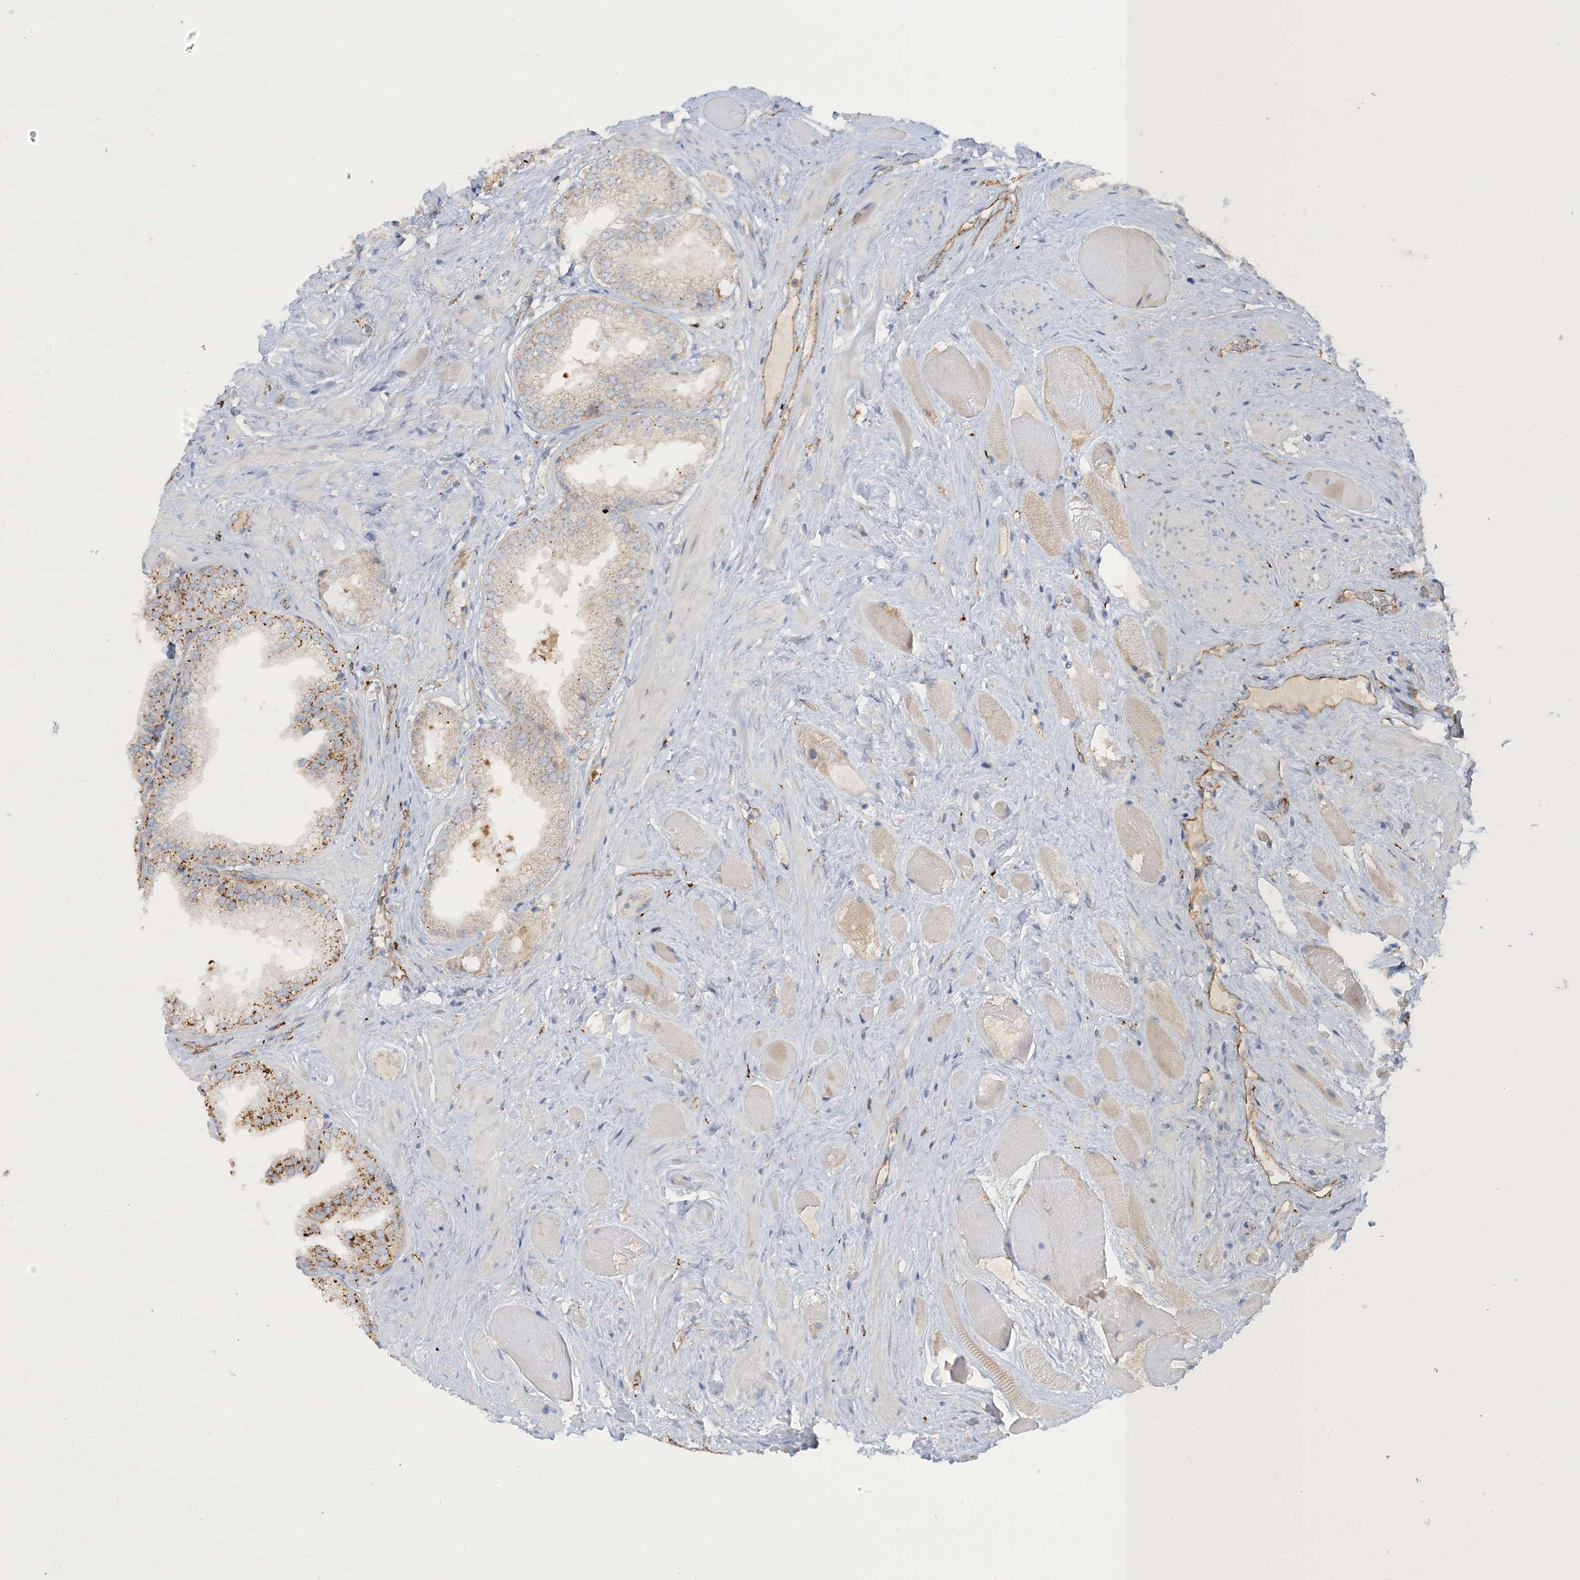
{"staining": {"intensity": "weak", "quantity": "<25%", "location": "cytoplasmic/membranous"}, "tissue": "prostate cancer", "cell_type": "Tumor cells", "image_type": "cancer", "snomed": [{"axis": "morphology", "description": "Adenocarcinoma, High grade"}, {"axis": "topography", "description": "Prostate"}], "caption": "Photomicrograph shows no protein expression in tumor cells of prostate cancer (adenocarcinoma (high-grade)) tissue. The staining was performed using DAB to visualize the protein expression in brown, while the nuclei were stained in blue with hematoxylin (Magnification: 20x).", "gene": "PEAR1", "patient": {"sex": "male", "age": 58}}